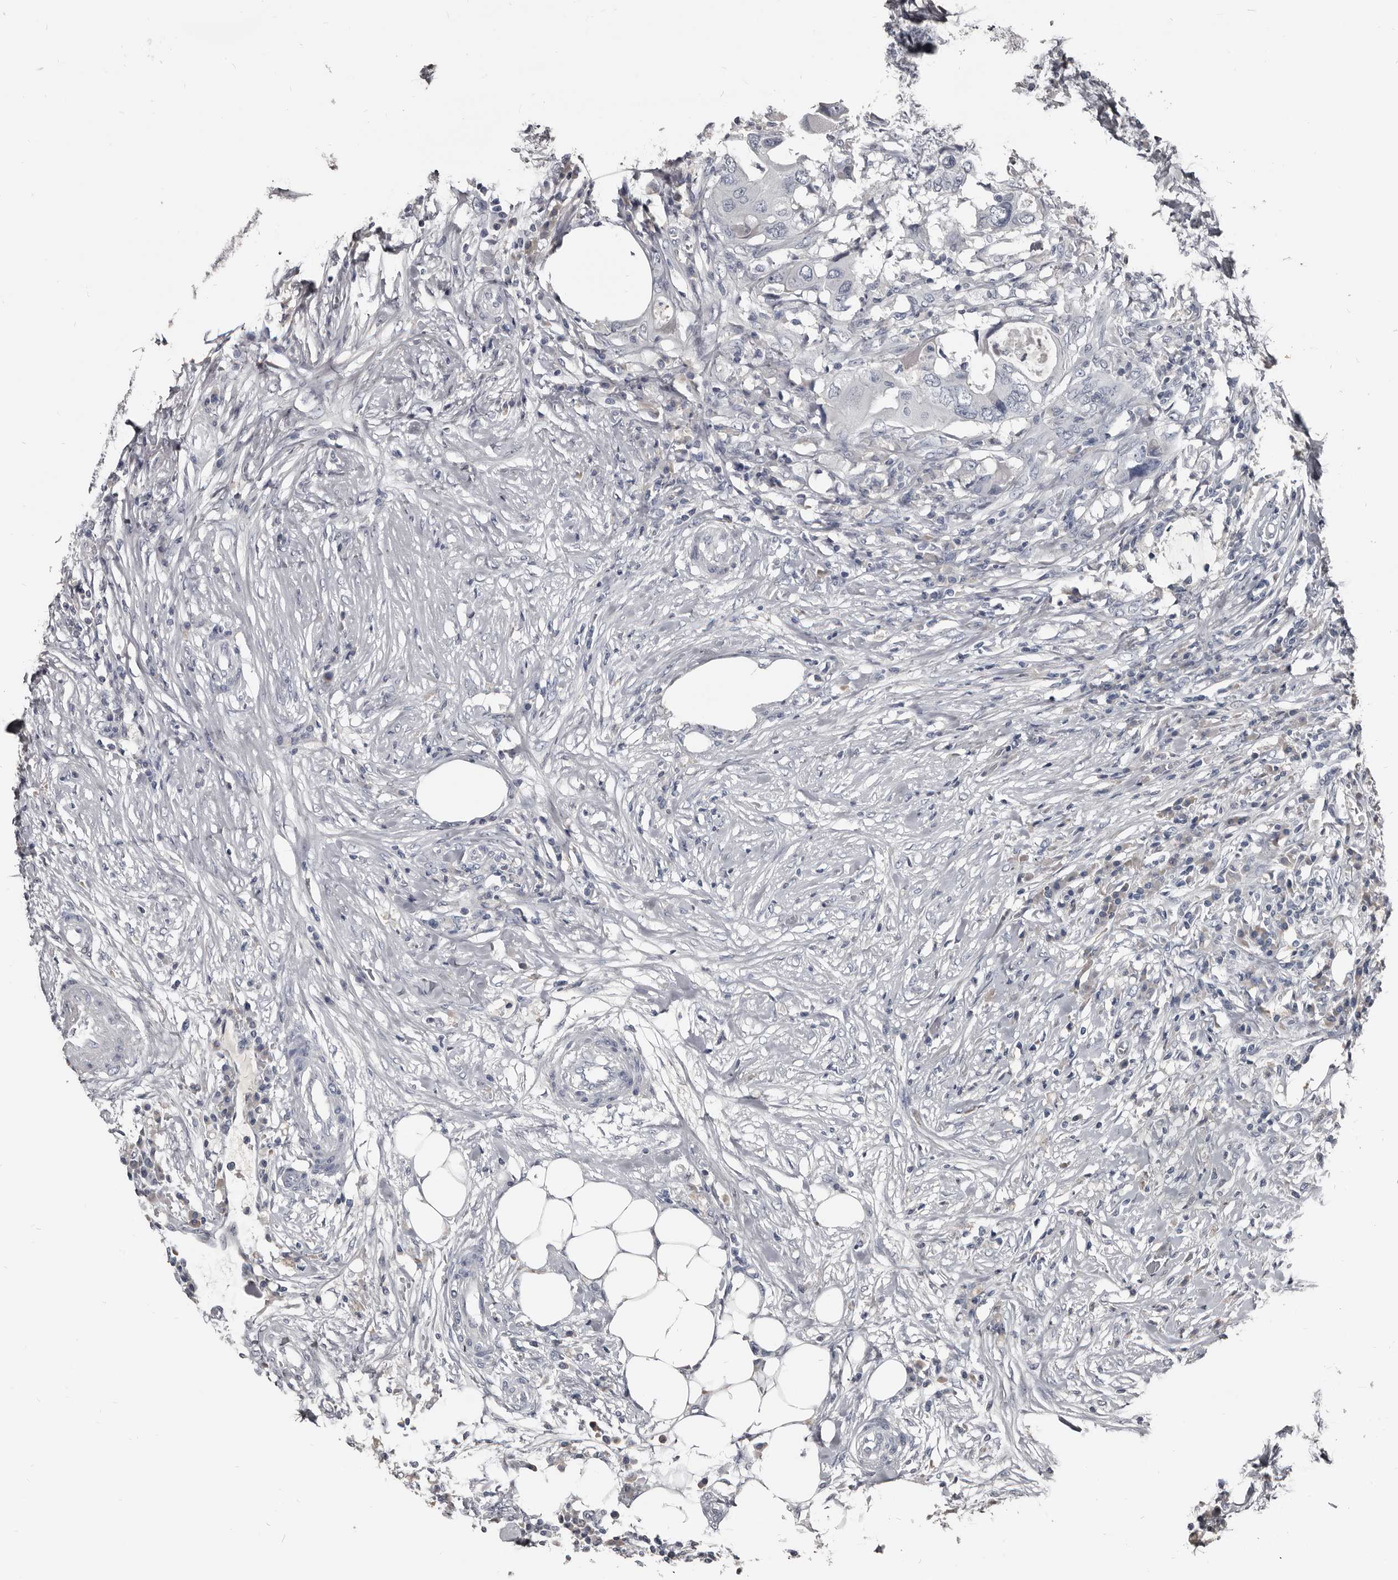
{"staining": {"intensity": "weak", "quantity": "<25%", "location": "cytoplasmic/membranous"}, "tissue": "colorectal cancer", "cell_type": "Tumor cells", "image_type": "cancer", "snomed": [{"axis": "morphology", "description": "Adenocarcinoma, NOS"}, {"axis": "topography", "description": "Colon"}], "caption": "Immunohistochemical staining of human colorectal adenocarcinoma demonstrates no significant expression in tumor cells.", "gene": "GREB1", "patient": {"sex": "male", "age": 71}}